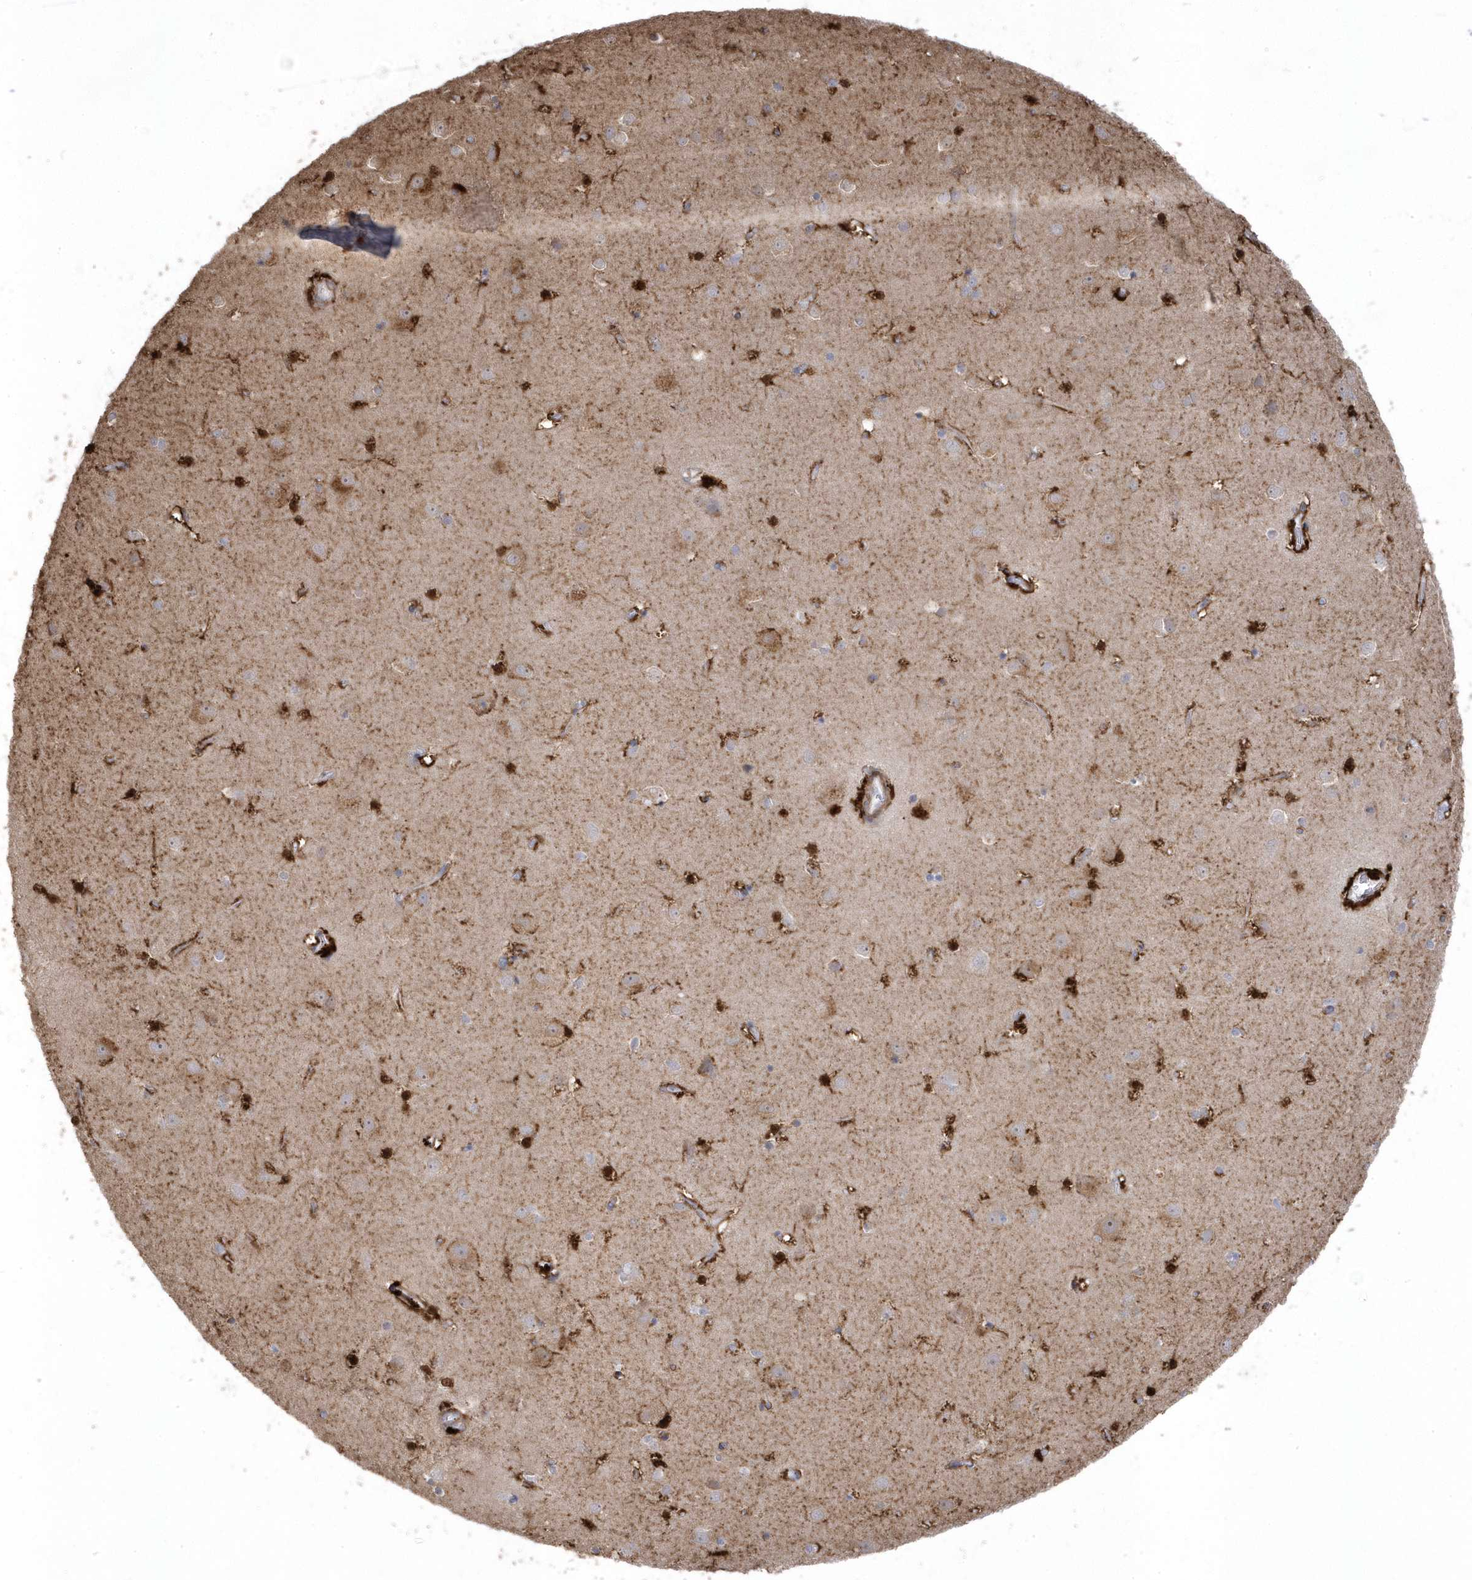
{"staining": {"intensity": "strong", "quantity": ">75%", "location": "cytoplasmic/membranous"}, "tissue": "cerebral cortex", "cell_type": "Endothelial cells", "image_type": "normal", "snomed": [{"axis": "morphology", "description": "Normal tissue, NOS"}, {"axis": "topography", "description": "Cerebral cortex"}], "caption": "Normal cerebral cortex was stained to show a protein in brown. There is high levels of strong cytoplasmic/membranous staining in approximately >75% of endothelial cells.", "gene": "GTPBP6", "patient": {"sex": "male", "age": 54}}